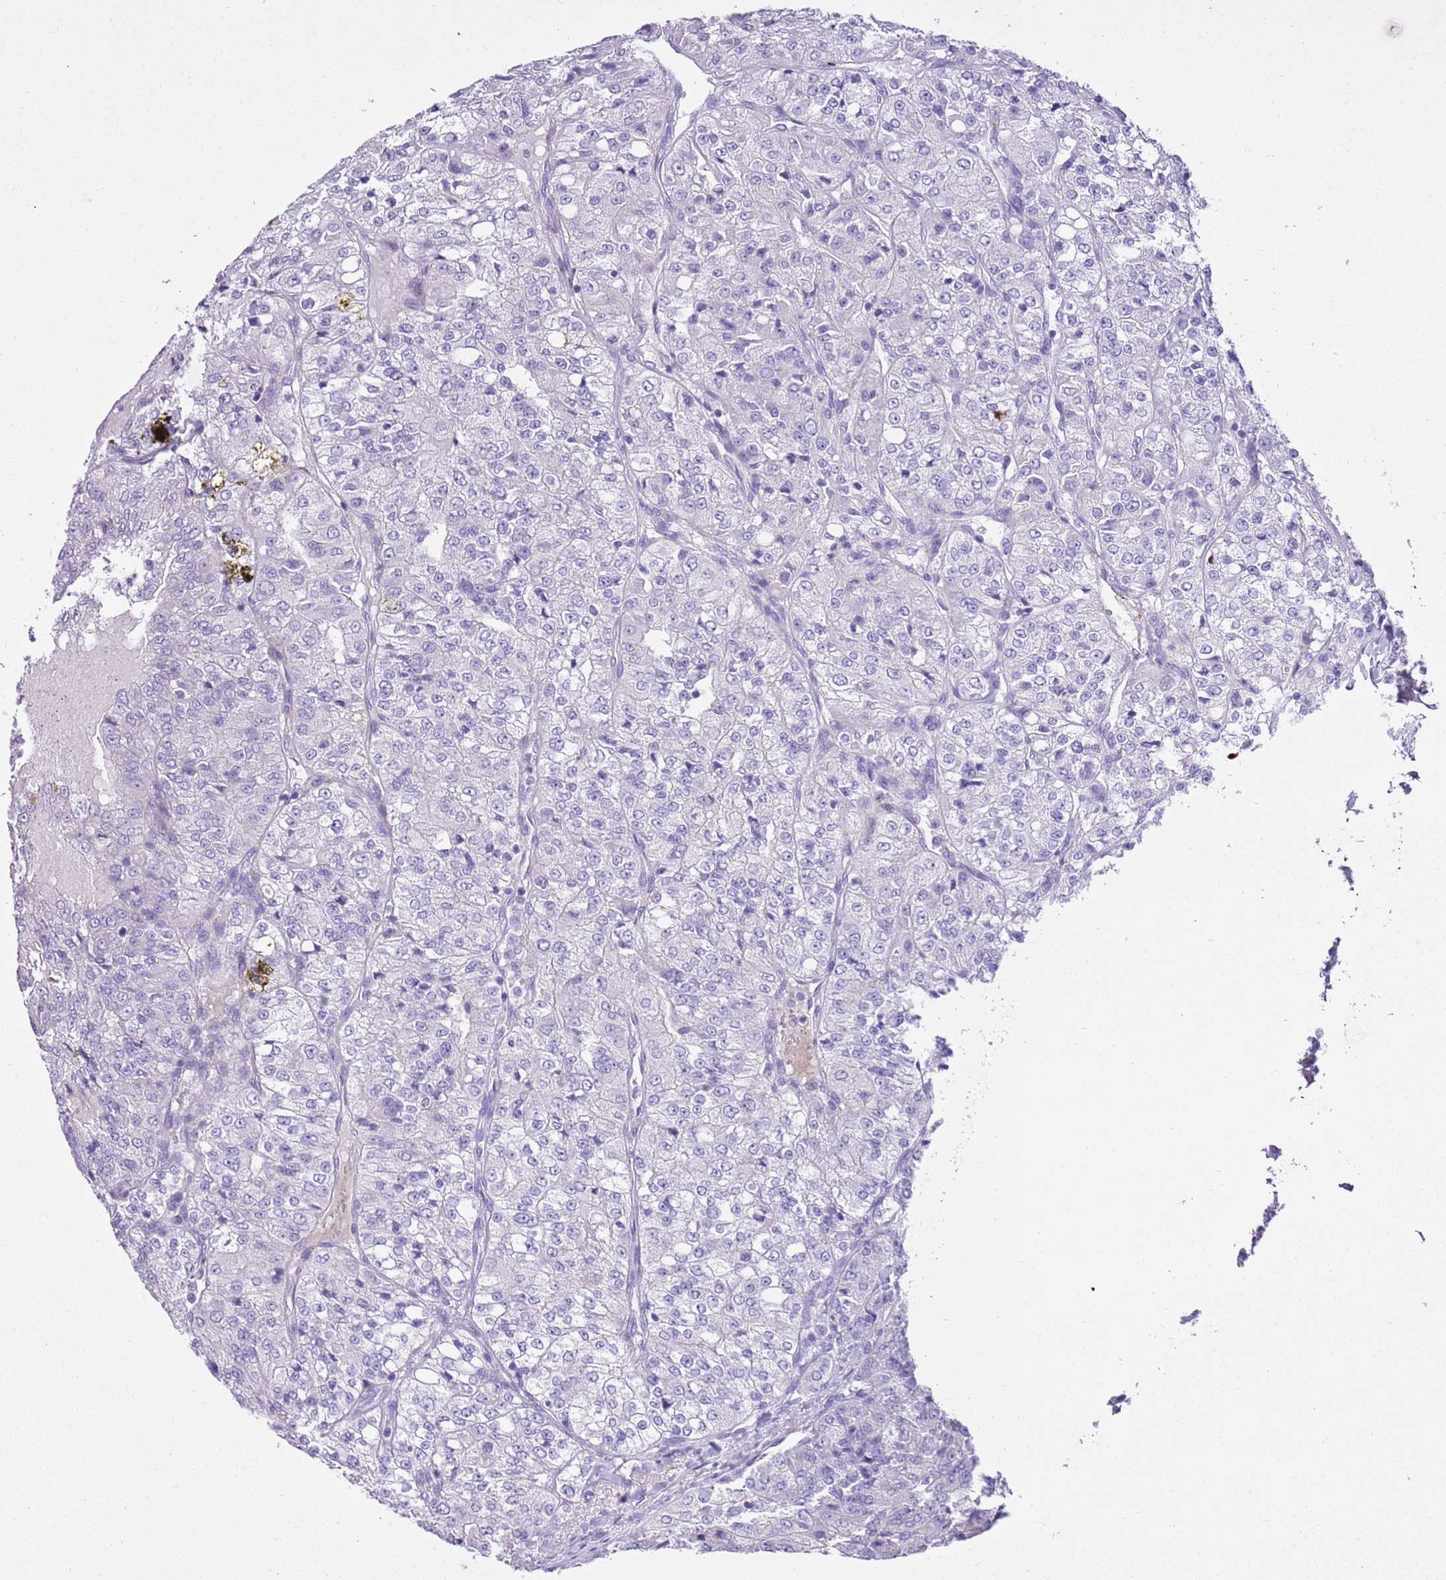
{"staining": {"intensity": "negative", "quantity": "none", "location": "none"}, "tissue": "renal cancer", "cell_type": "Tumor cells", "image_type": "cancer", "snomed": [{"axis": "morphology", "description": "Adenocarcinoma, NOS"}, {"axis": "topography", "description": "Kidney"}], "caption": "Adenocarcinoma (renal) was stained to show a protein in brown. There is no significant positivity in tumor cells.", "gene": "CLEC2A", "patient": {"sex": "female", "age": 63}}